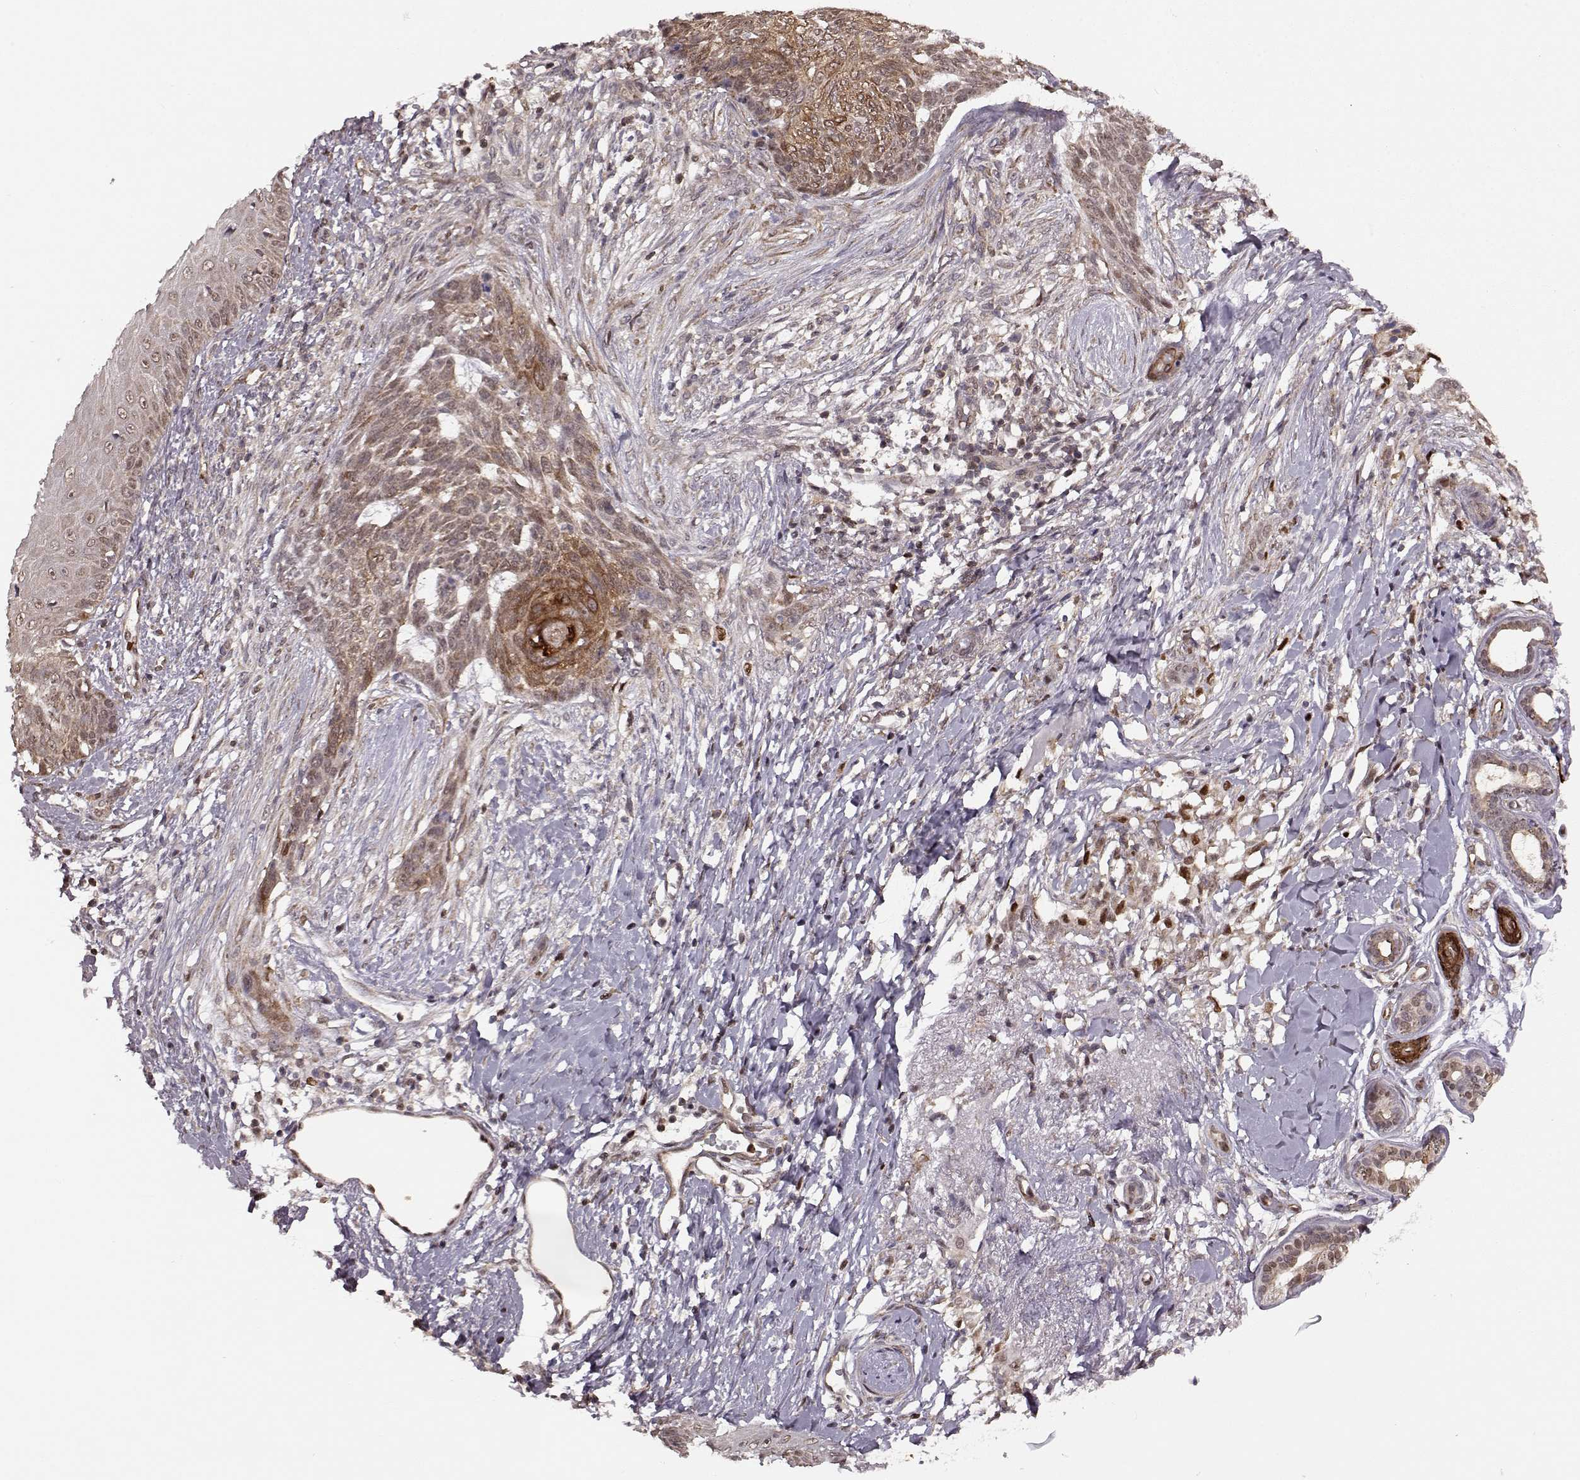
{"staining": {"intensity": "moderate", "quantity": "<25%", "location": "nuclear"}, "tissue": "skin cancer", "cell_type": "Tumor cells", "image_type": "cancer", "snomed": [{"axis": "morphology", "description": "Normal tissue, NOS"}, {"axis": "morphology", "description": "Basal cell carcinoma"}, {"axis": "topography", "description": "Skin"}], "caption": "Skin cancer (basal cell carcinoma) stained for a protein reveals moderate nuclear positivity in tumor cells.", "gene": "KLF6", "patient": {"sex": "male", "age": 84}}